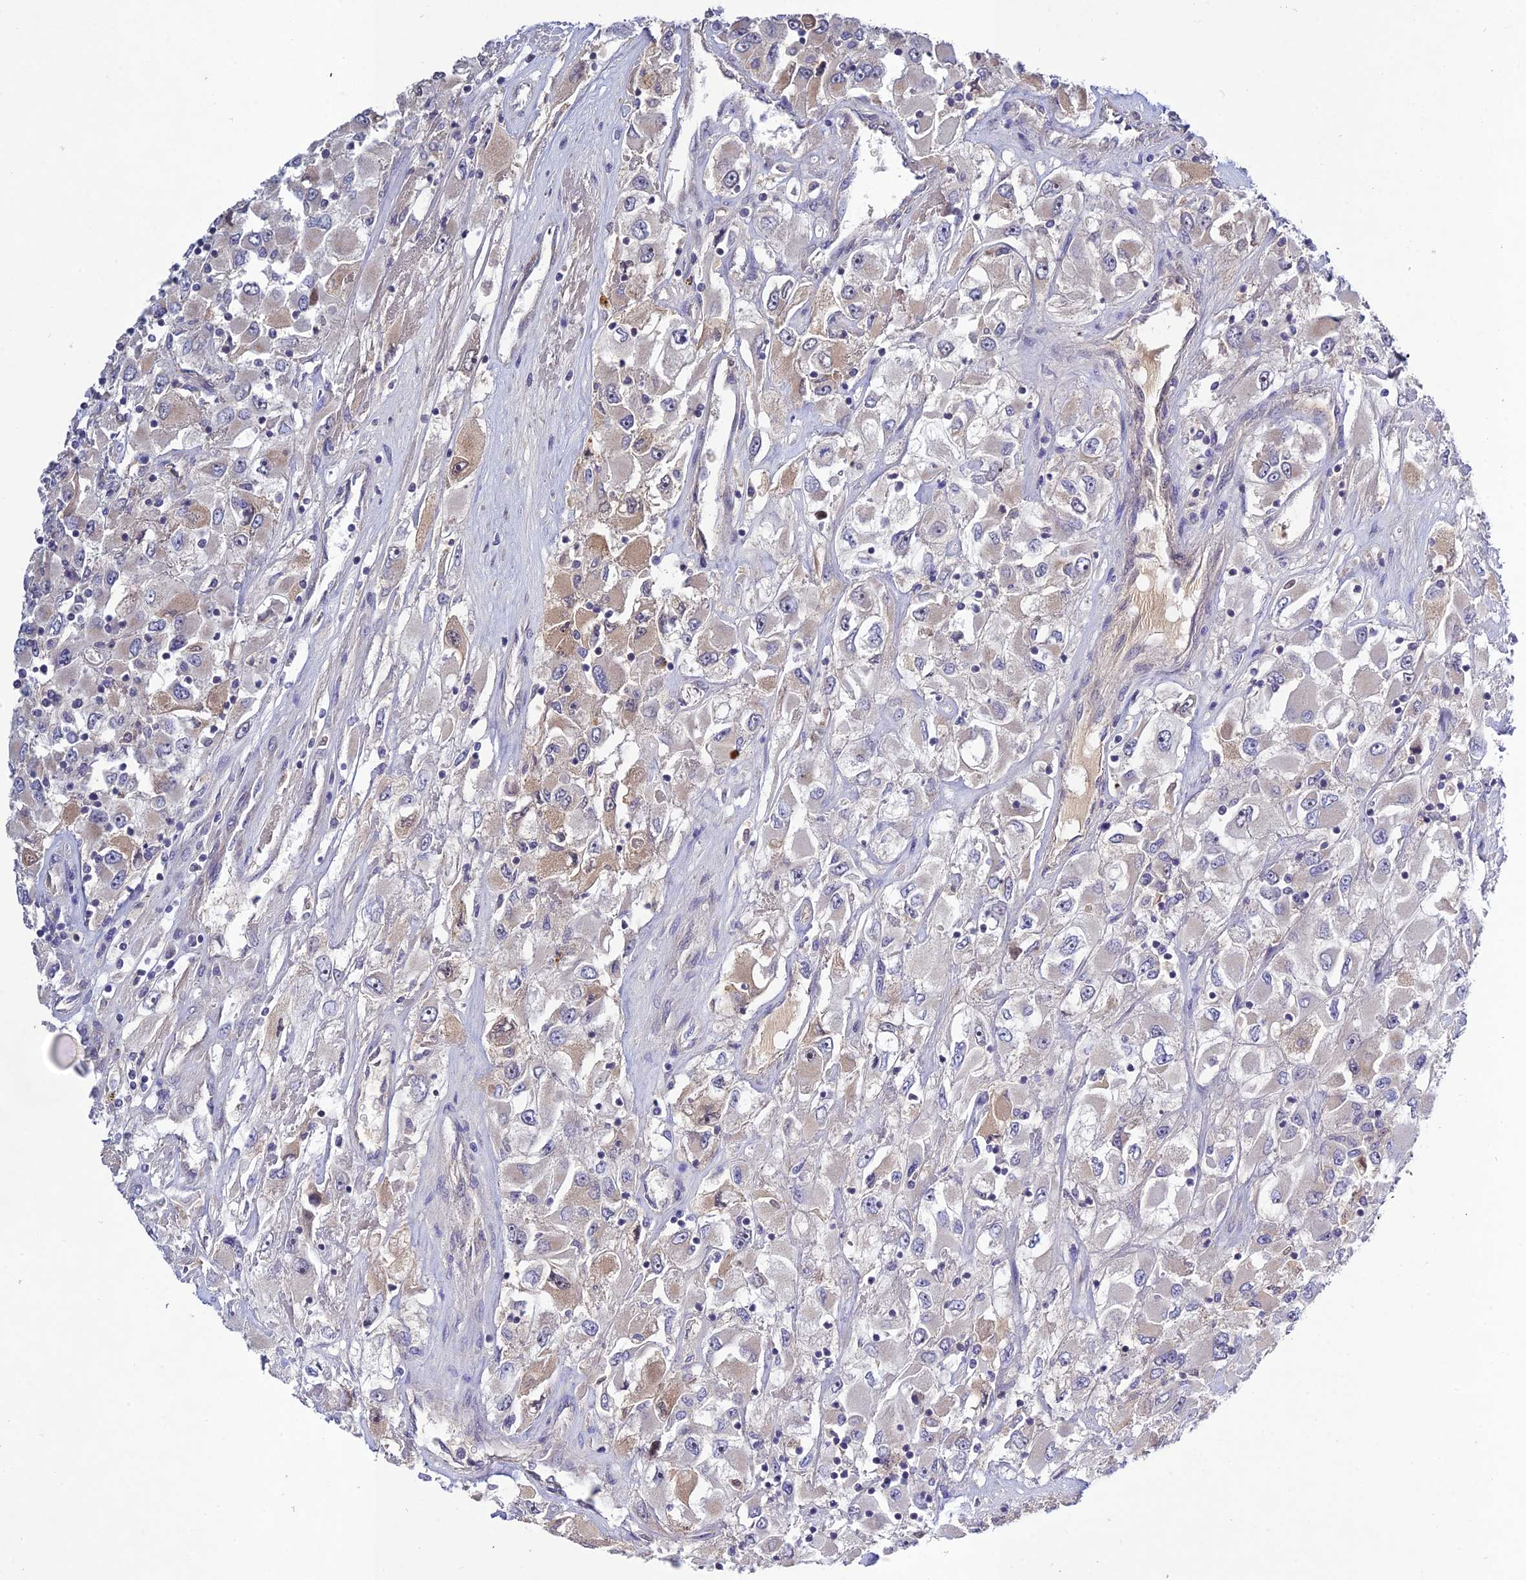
{"staining": {"intensity": "weak", "quantity": "<25%", "location": "cytoplasmic/membranous"}, "tissue": "renal cancer", "cell_type": "Tumor cells", "image_type": "cancer", "snomed": [{"axis": "morphology", "description": "Adenocarcinoma, NOS"}, {"axis": "topography", "description": "Kidney"}], "caption": "Immunohistochemistry photomicrograph of neoplastic tissue: renal cancer stained with DAB (3,3'-diaminobenzidine) displays no significant protein staining in tumor cells. Nuclei are stained in blue.", "gene": "CHST5", "patient": {"sex": "female", "age": 52}}